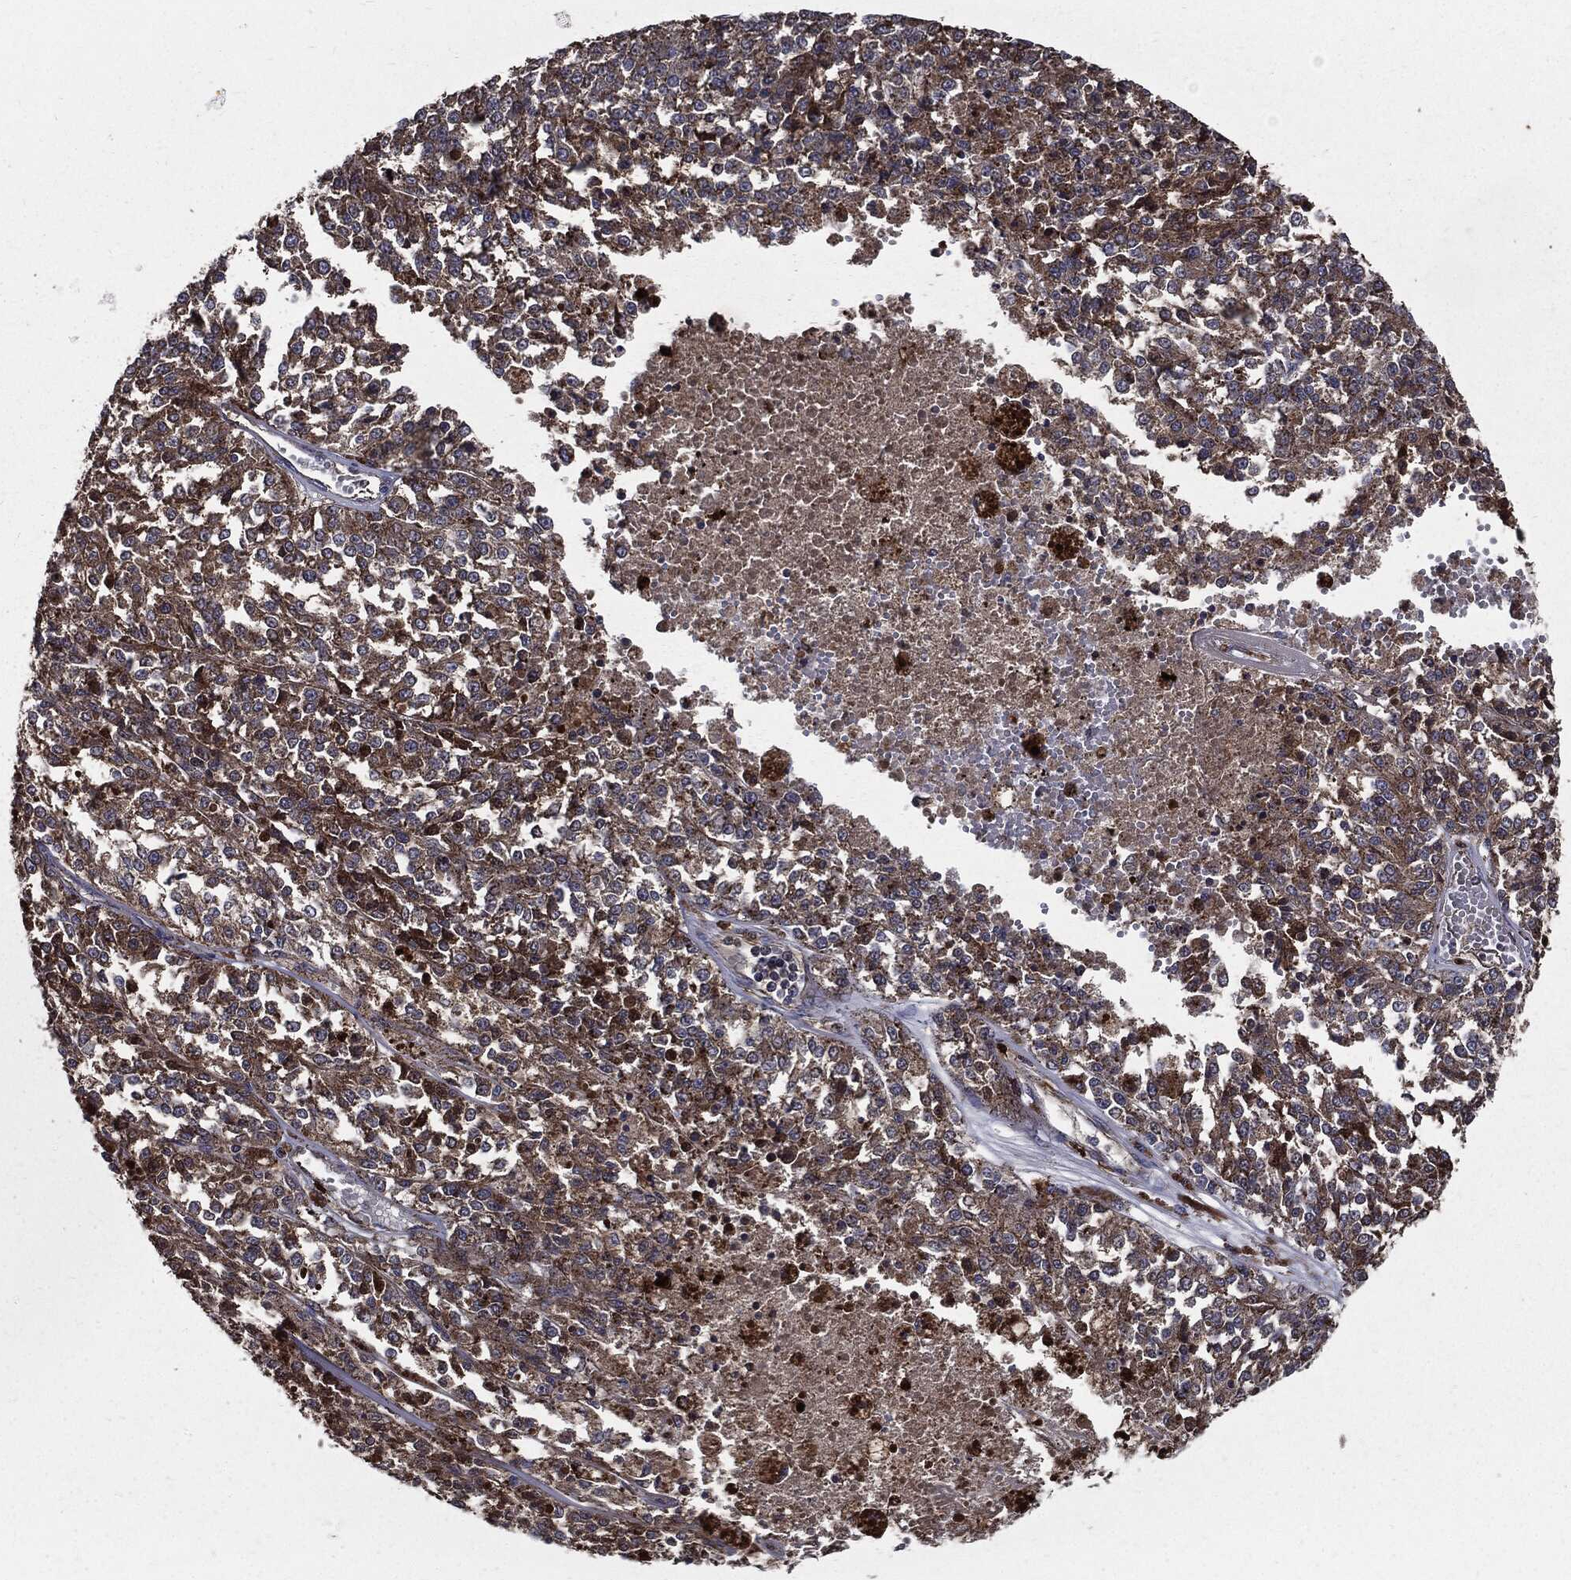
{"staining": {"intensity": "moderate", "quantity": "25%-75%", "location": "cytoplasmic/membranous"}, "tissue": "melanoma", "cell_type": "Tumor cells", "image_type": "cancer", "snomed": [{"axis": "morphology", "description": "Malignant melanoma, Metastatic site"}, {"axis": "topography", "description": "Lymph node"}], "caption": "About 25%-75% of tumor cells in melanoma reveal moderate cytoplasmic/membranous protein expression as visualized by brown immunohistochemical staining.", "gene": "PDCD6IP", "patient": {"sex": "female", "age": 64}}